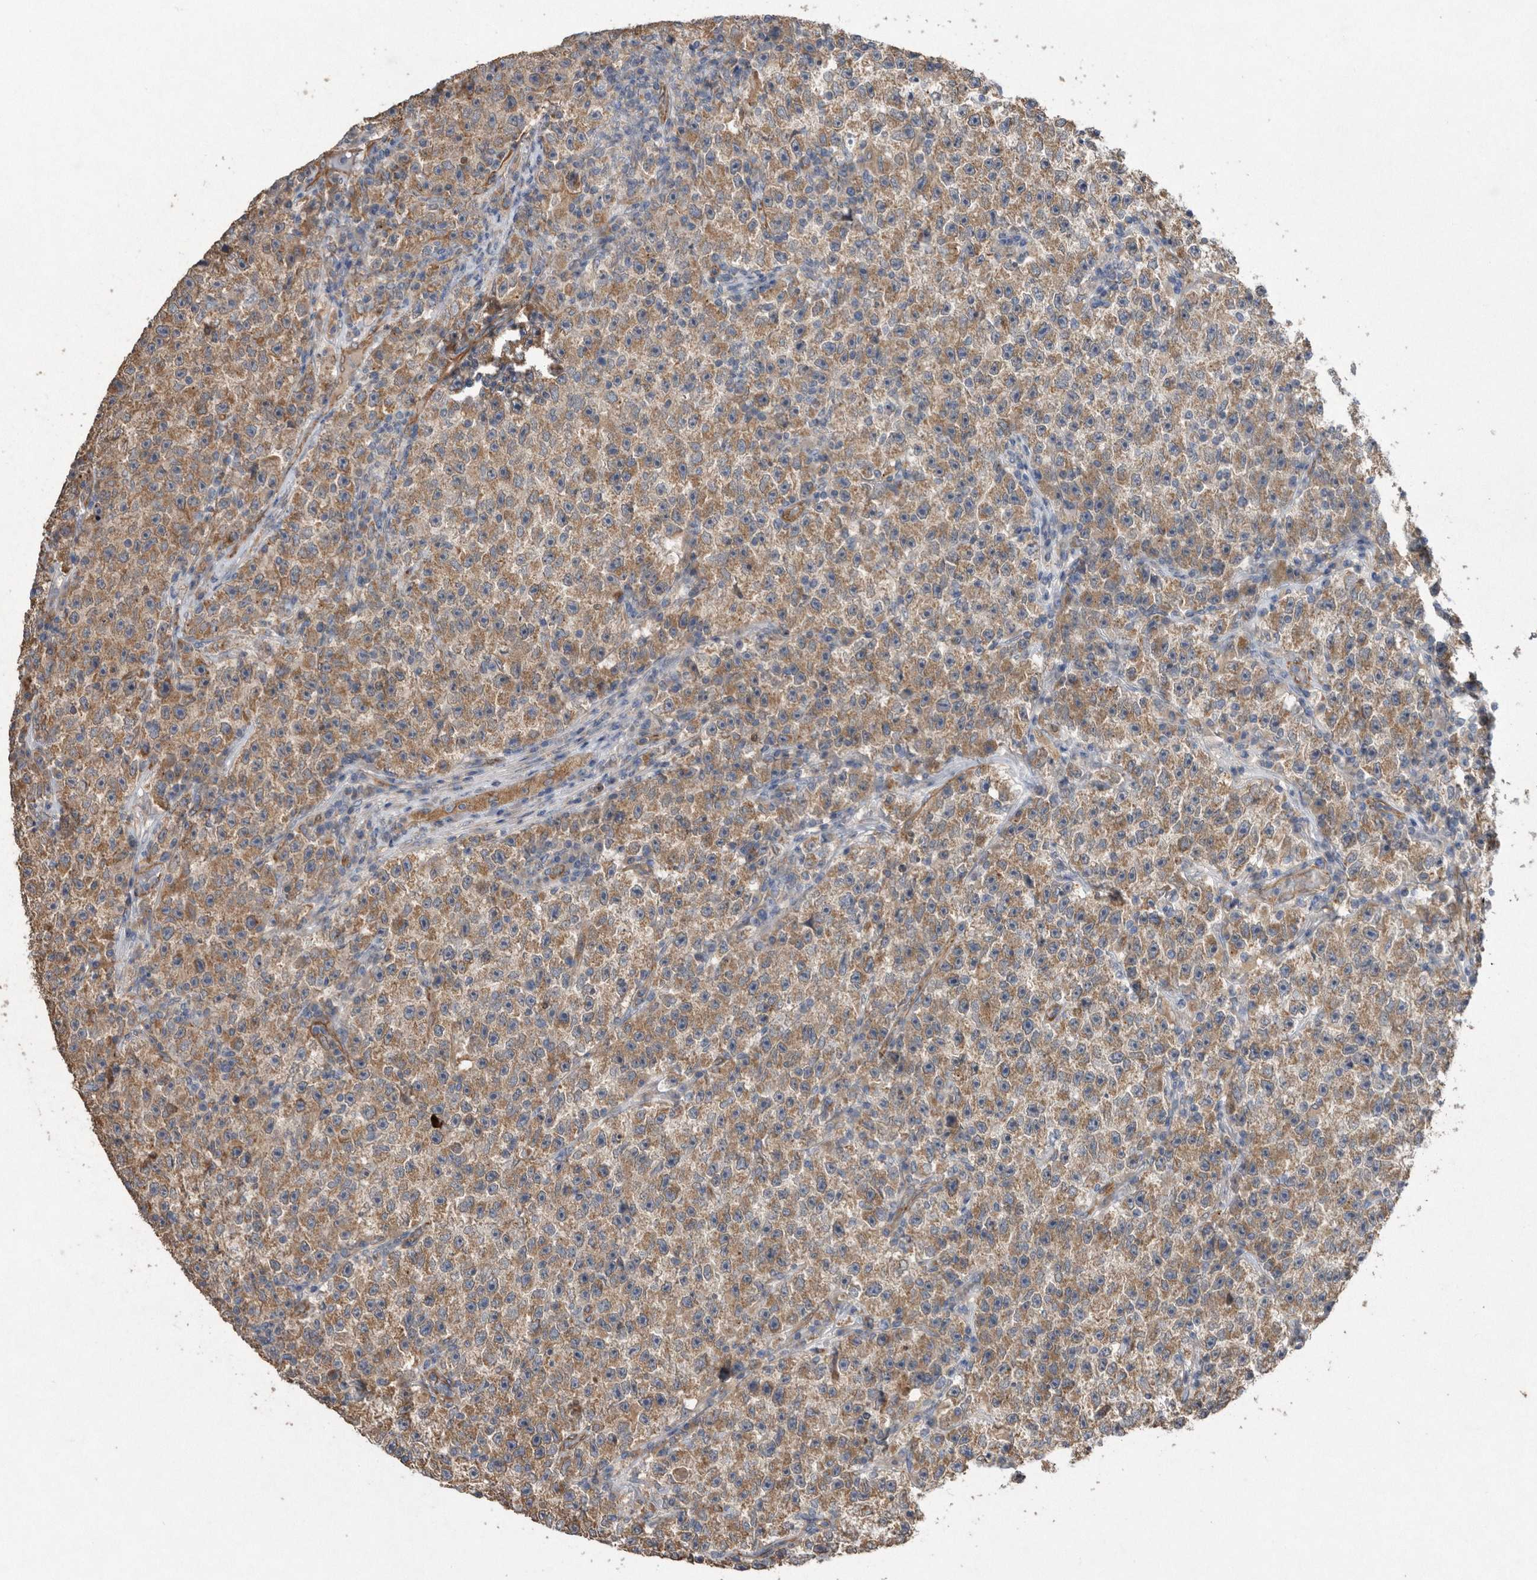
{"staining": {"intensity": "moderate", "quantity": ">75%", "location": "cytoplasmic/membranous"}, "tissue": "testis cancer", "cell_type": "Tumor cells", "image_type": "cancer", "snomed": [{"axis": "morphology", "description": "Seminoma, NOS"}, {"axis": "topography", "description": "Testis"}], "caption": "Moderate cytoplasmic/membranous positivity is present in about >75% of tumor cells in testis cancer (seminoma). (DAB (3,3'-diaminobenzidine) IHC with brightfield microscopy, high magnification).", "gene": "PON2", "patient": {"sex": "male", "age": 22}}